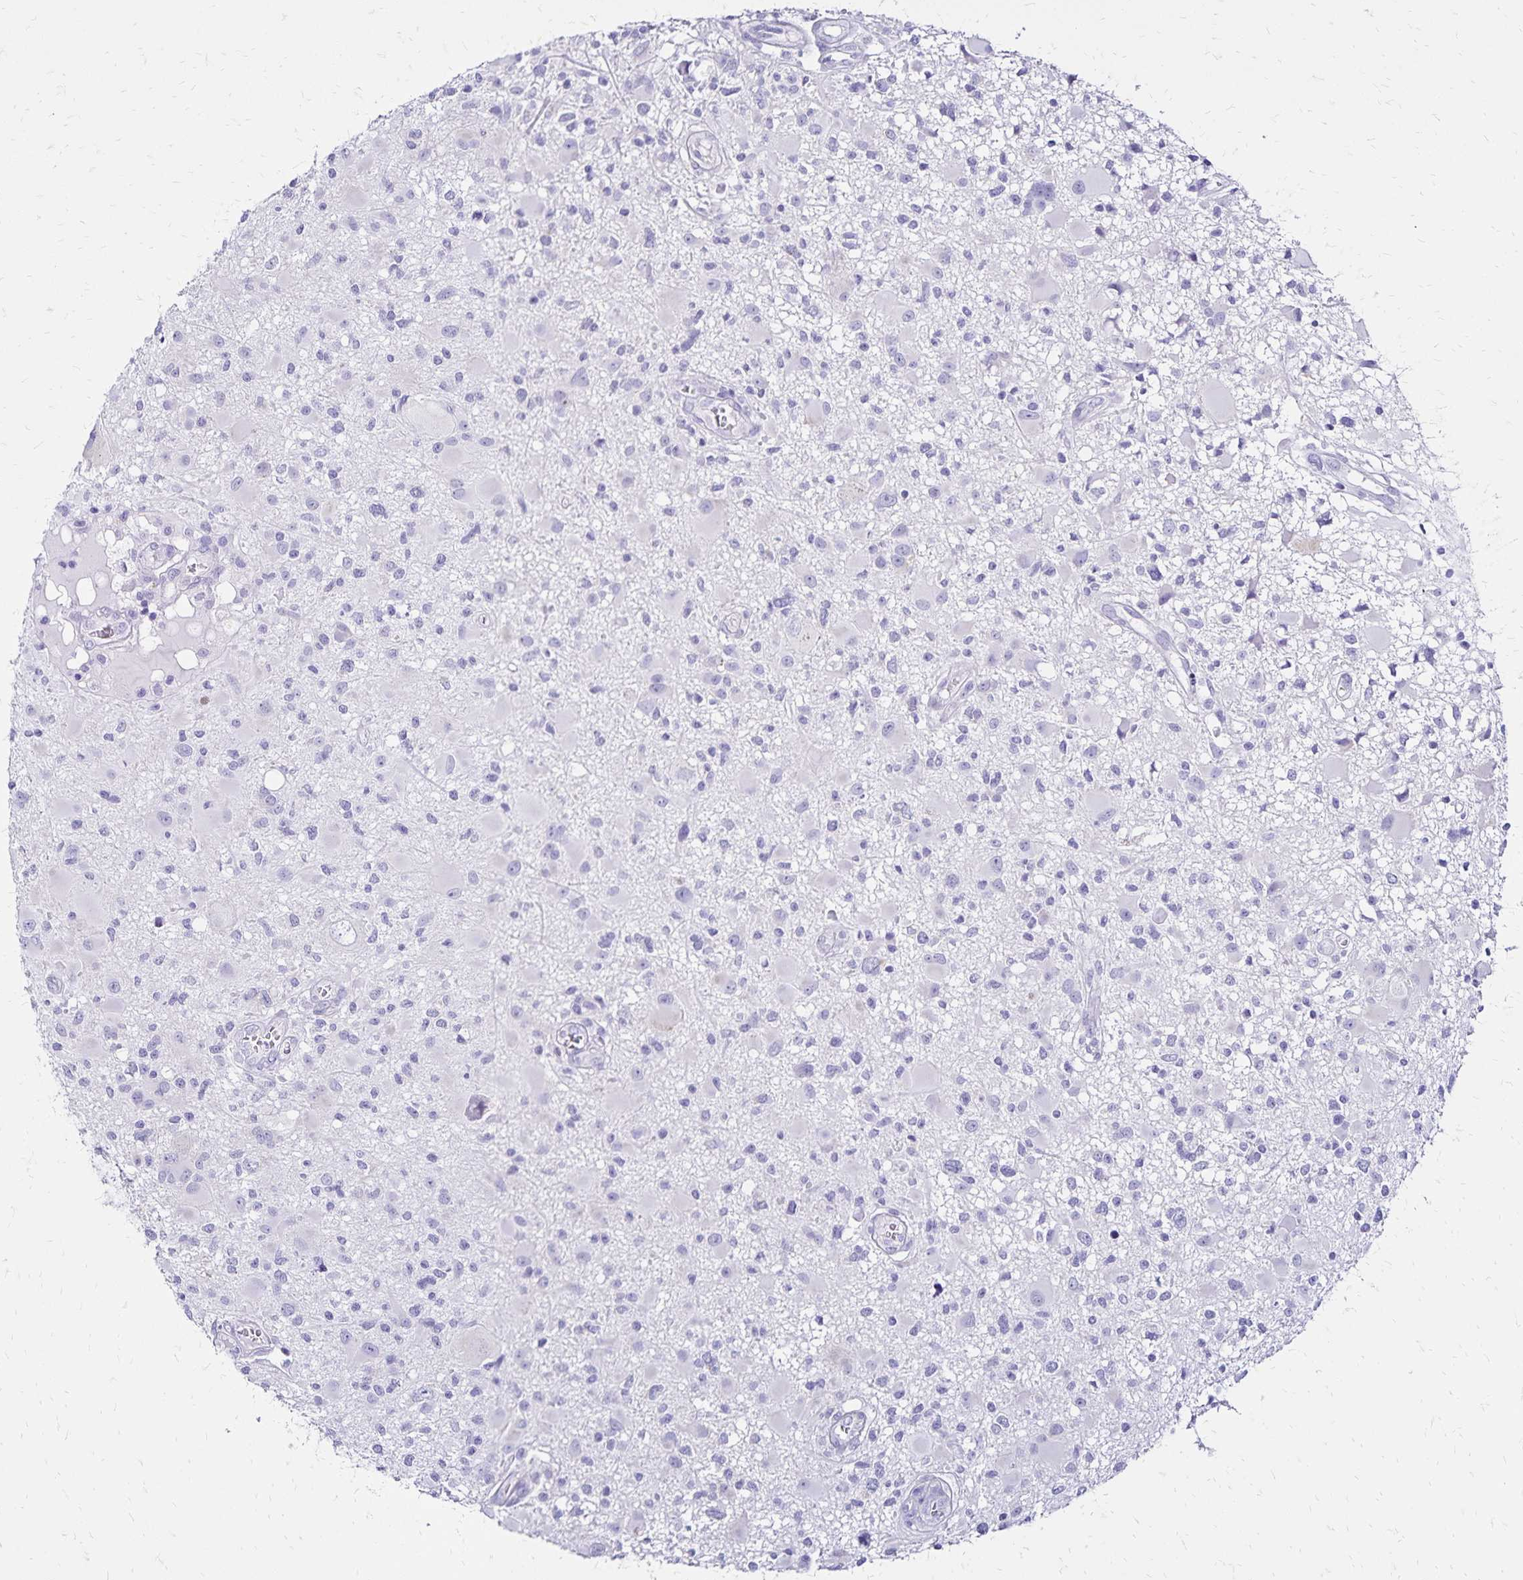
{"staining": {"intensity": "negative", "quantity": "none", "location": "none"}, "tissue": "glioma", "cell_type": "Tumor cells", "image_type": "cancer", "snomed": [{"axis": "morphology", "description": "Glioma, malignant, High grade"}, {"axis": "topography", "description": "Brain"}], "caption": "Human glioma stained for a protein using immunohistochemistry (IHC) reveals no staining in tumor cells.", "gene": "LIN28B", "patient": {"sex": "male", "age": 54}}